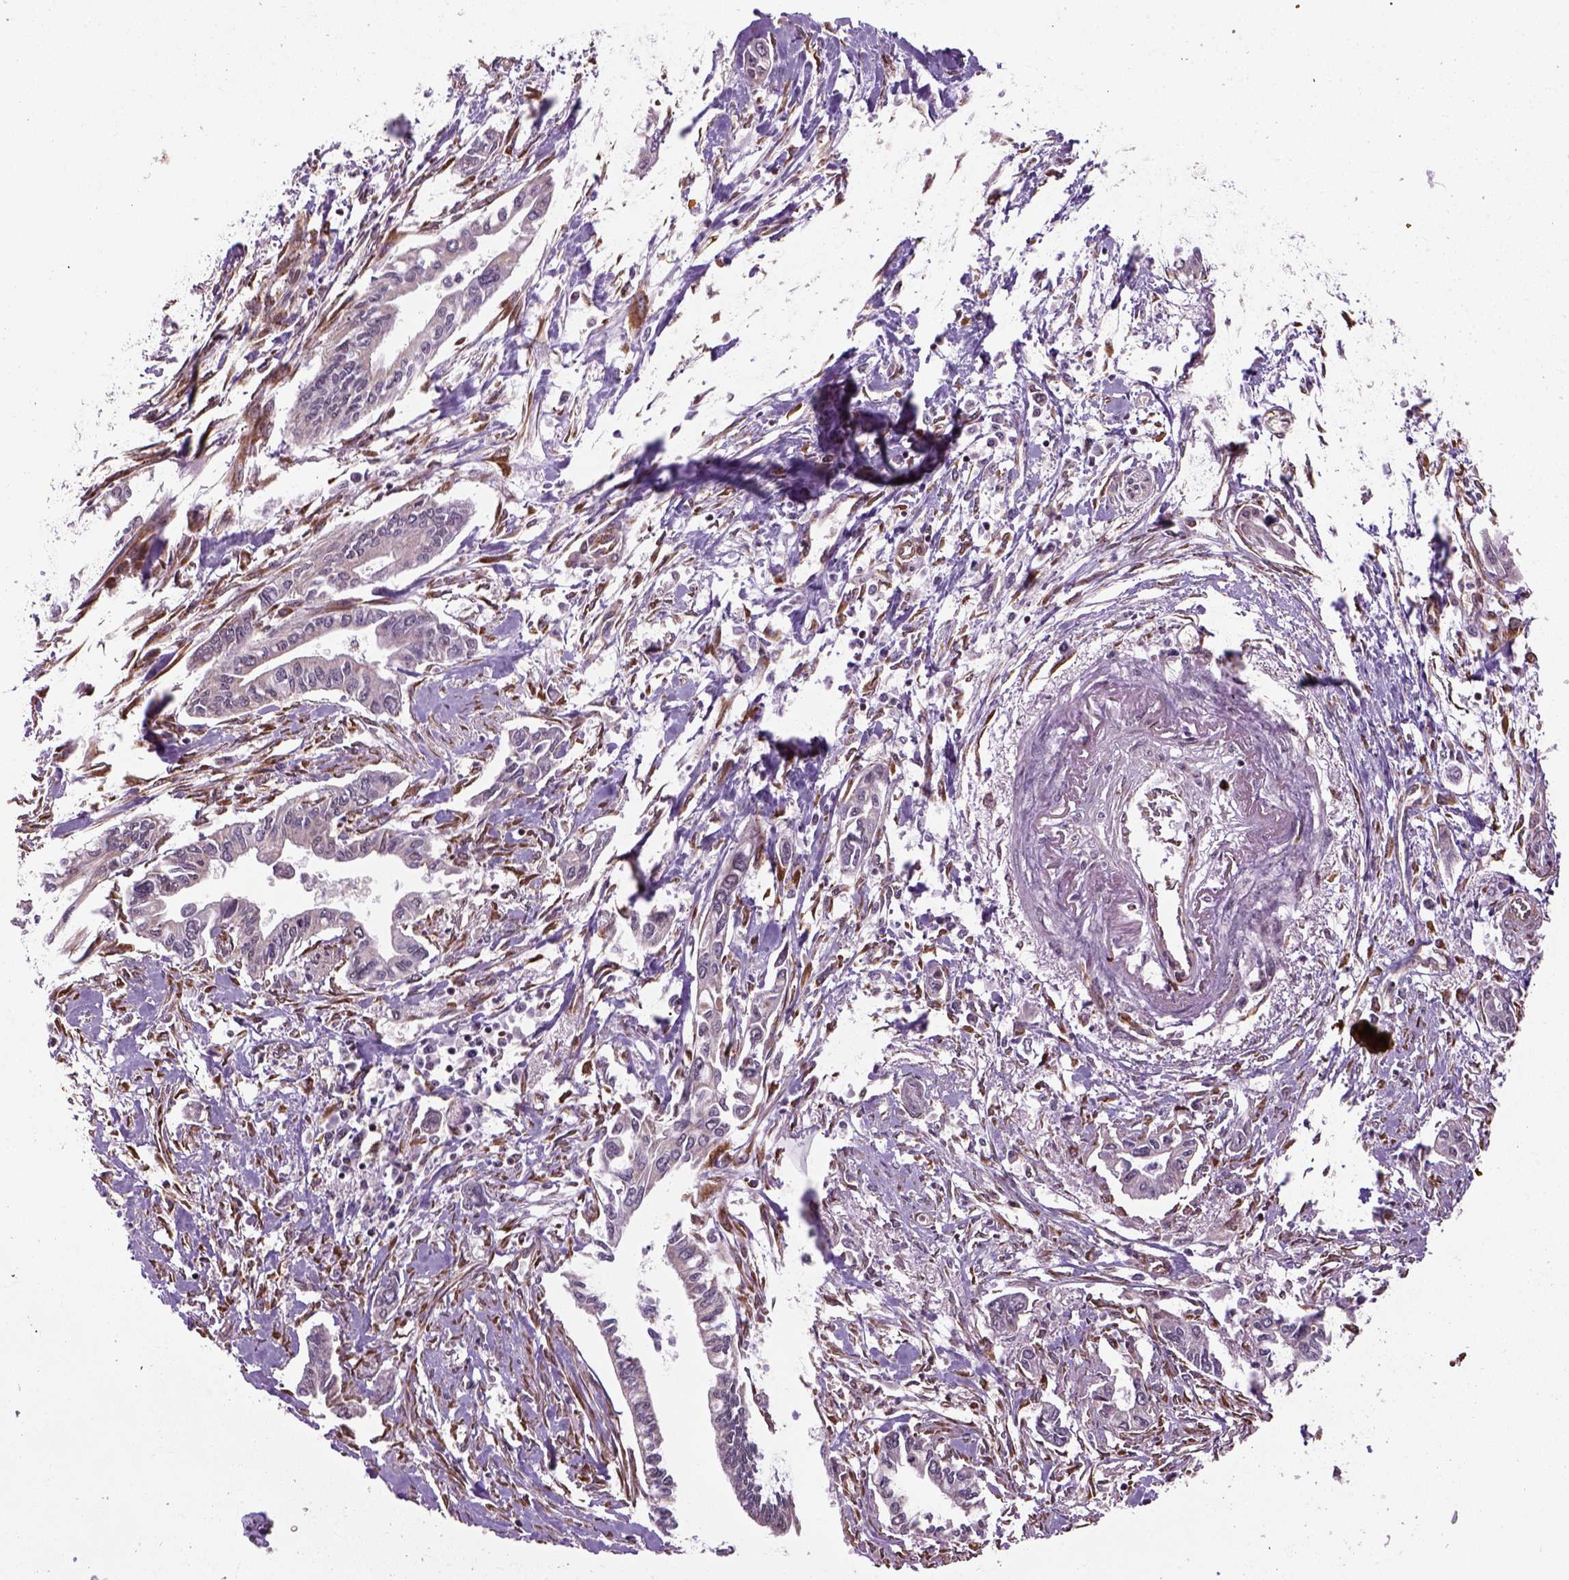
{"staining": {"intensity": "negative", "quantity": "none", "location": "none"}, "tissue": "pancreatic cancer", "cell_type": "Tumor cells", "image_type": "cancer", "snomed": [{"axis": "morphology", "description": "Adenocarcinoma, NOS"}, {"axis": "topography", "description": "Pancreas"}], "caption": "A high-resolution image shows IHC staining of pancreatic cancer (adenocarcinoma), which displays no significant expression in tumor cells.", "gene": "XK", "patient": {"sex": "male", "age": 60}}